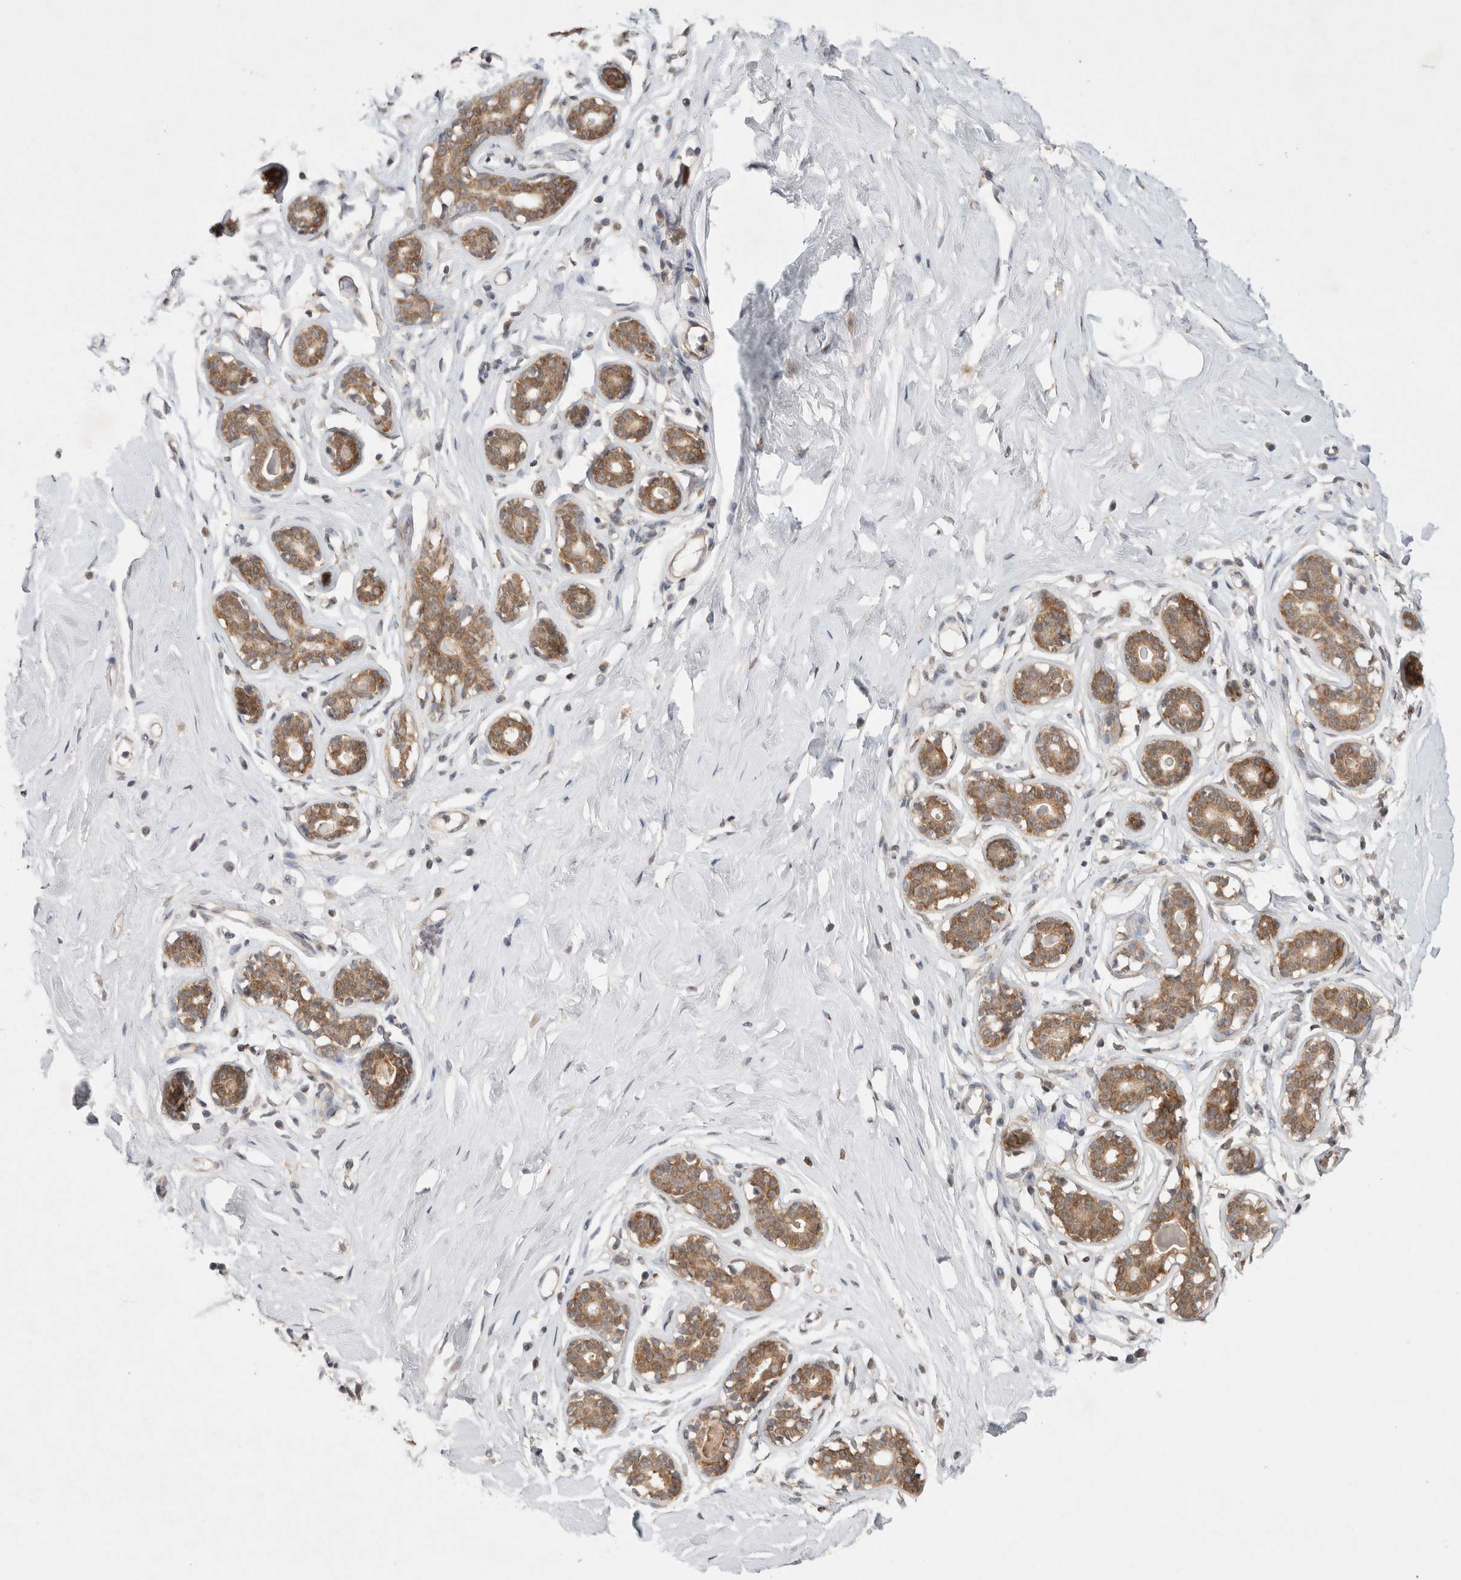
{"staining": {"intensity": "negative", "quantity": "none", "location": "none"}, "tissue": "breast", "cell_type": "Adipocytes", "image_type": "normal", "snomed": [{"axis": "morphology", "description": "Normal tissue, NOS"}, {"axis": "topography", "description": "Breast"}], "caption": "Adipocytes show no significant protein positivity in unremarkable breast.", "gene": "WIPF2", "patient": {"sex": "female", "age": 23}}